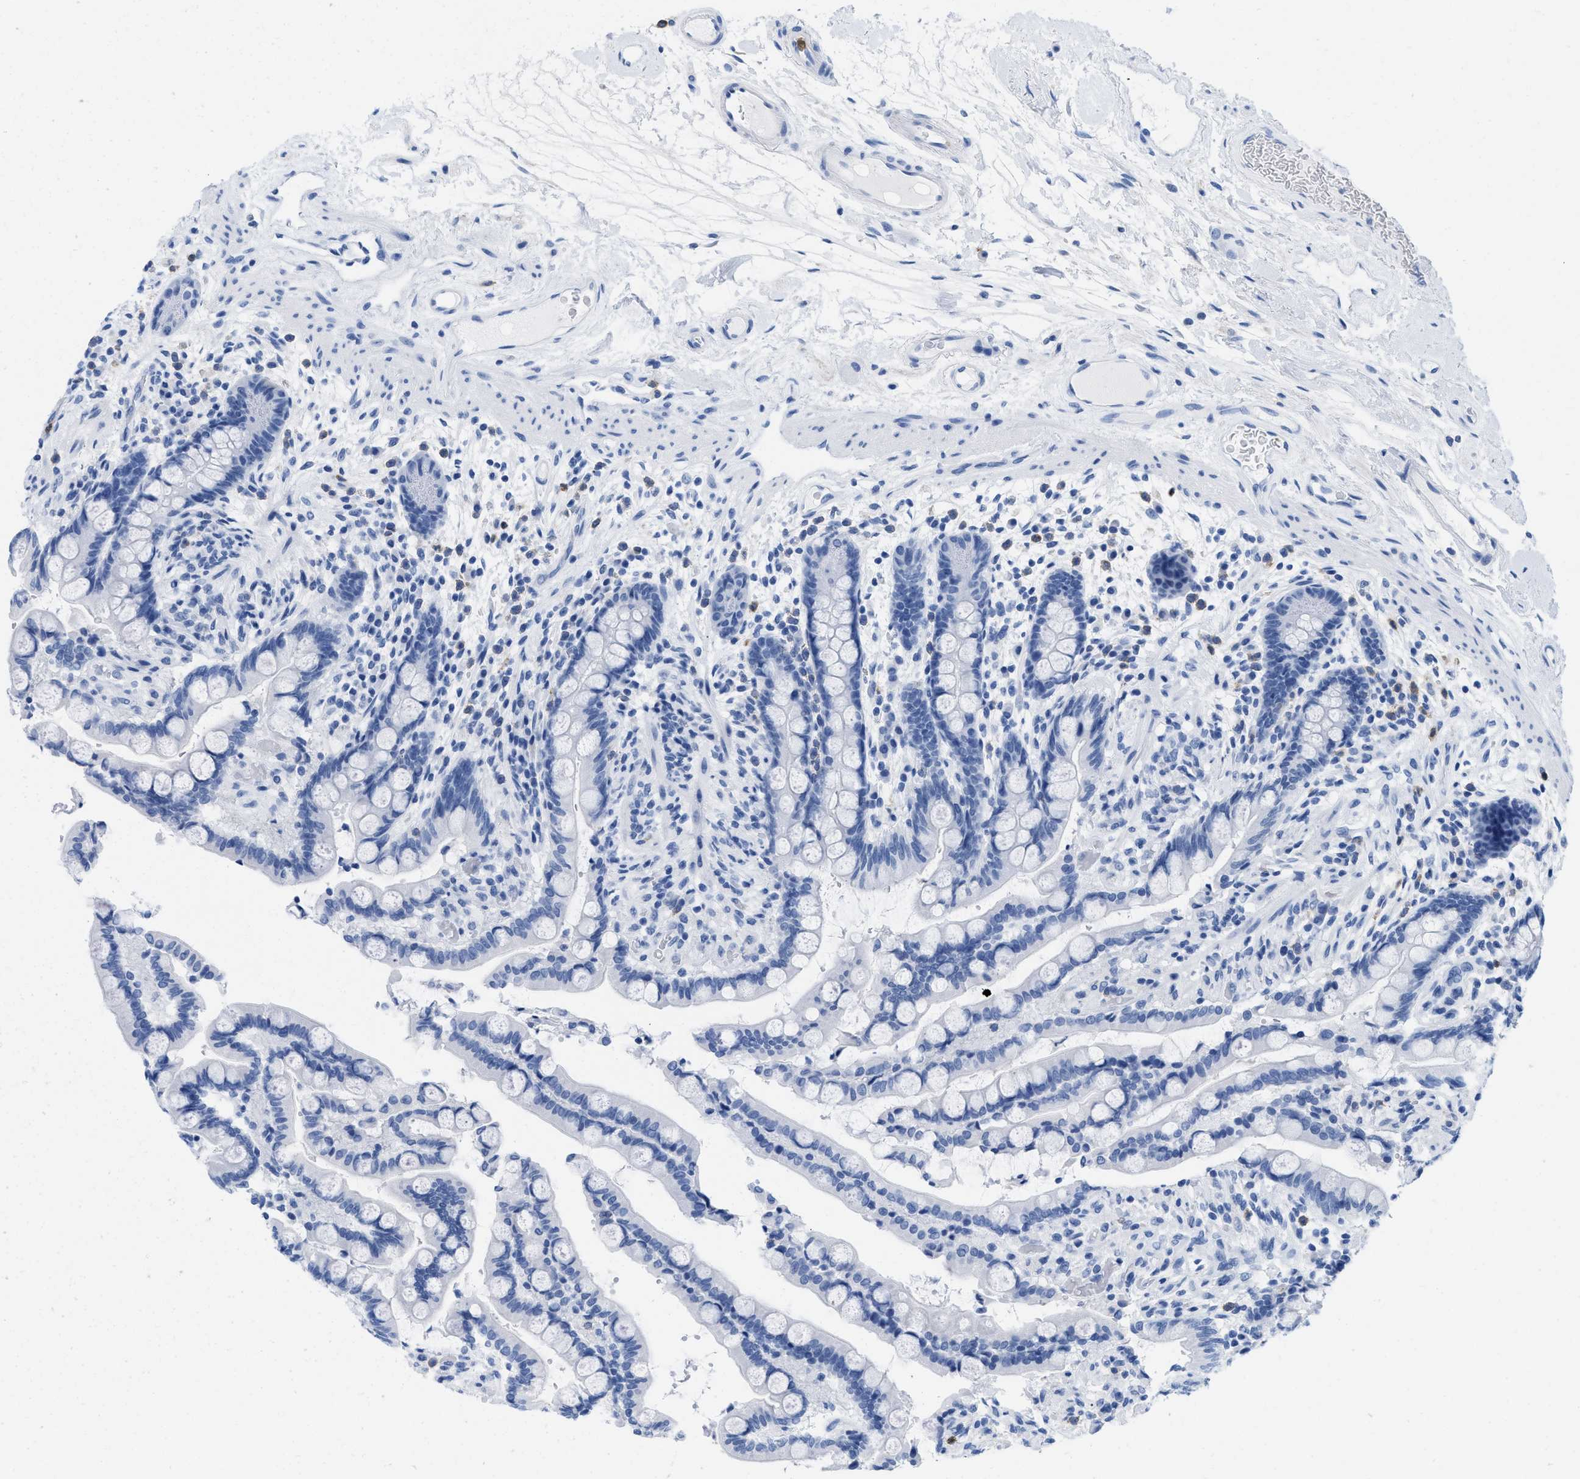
{"staining": {"intensity": "negative", "quantity": "none", "location": "none"}, "tissue": "colon", "cell_type": "Endothelial cells", "image_type": "normal", "snomed": [{"axis": "morphology", "description": "Normal tissue, NOS"}, {"axis": "topography", "description": "Colon"}], "caption": "Immunohistochemistry image of benign colon stained for a protein (brown), which shows no staining in endothelial cells.", "gene": "CR1", "patient": {"sex": "male", "age": 73}}